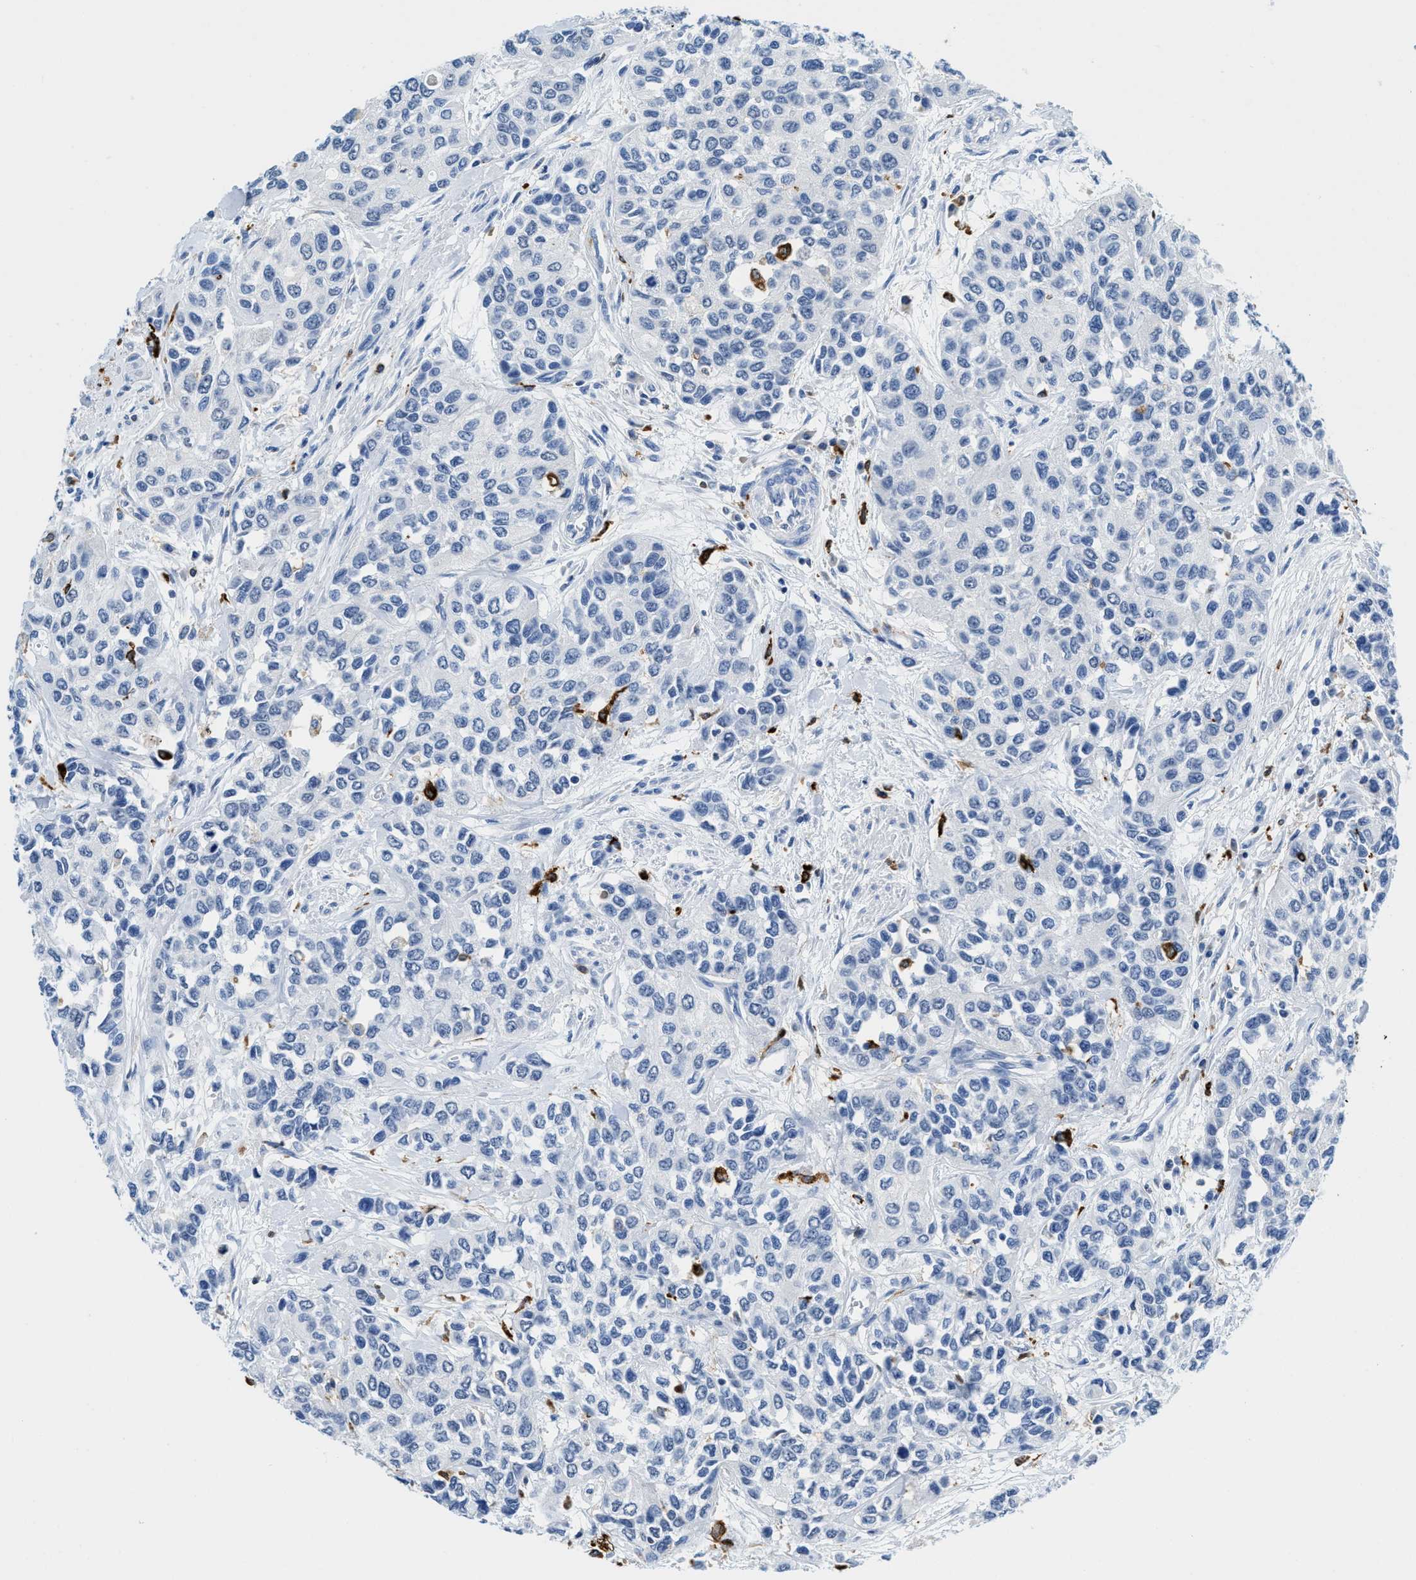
{"staining": {"intensity": "negative", "quantity": "none", "location": "none"}, "tissue": "urothelial cancer", "cell_type": "Tumor cells", "image_type": "cancer", "snomed": [{"axis": "morphology", "description": "Urothelial carcinoma, High grade"}, {"axis": "topography", "description": "Urinary bladder"}], "caption": "This image is of high-grade urothelial carcinoma stained with immunohistochemistry to label a protein in brown with the nuclei are counter-stained blue. There is no staining in tumor cells.", "gene": "CD226", "patient": {"sex": "female", "age": 56}}